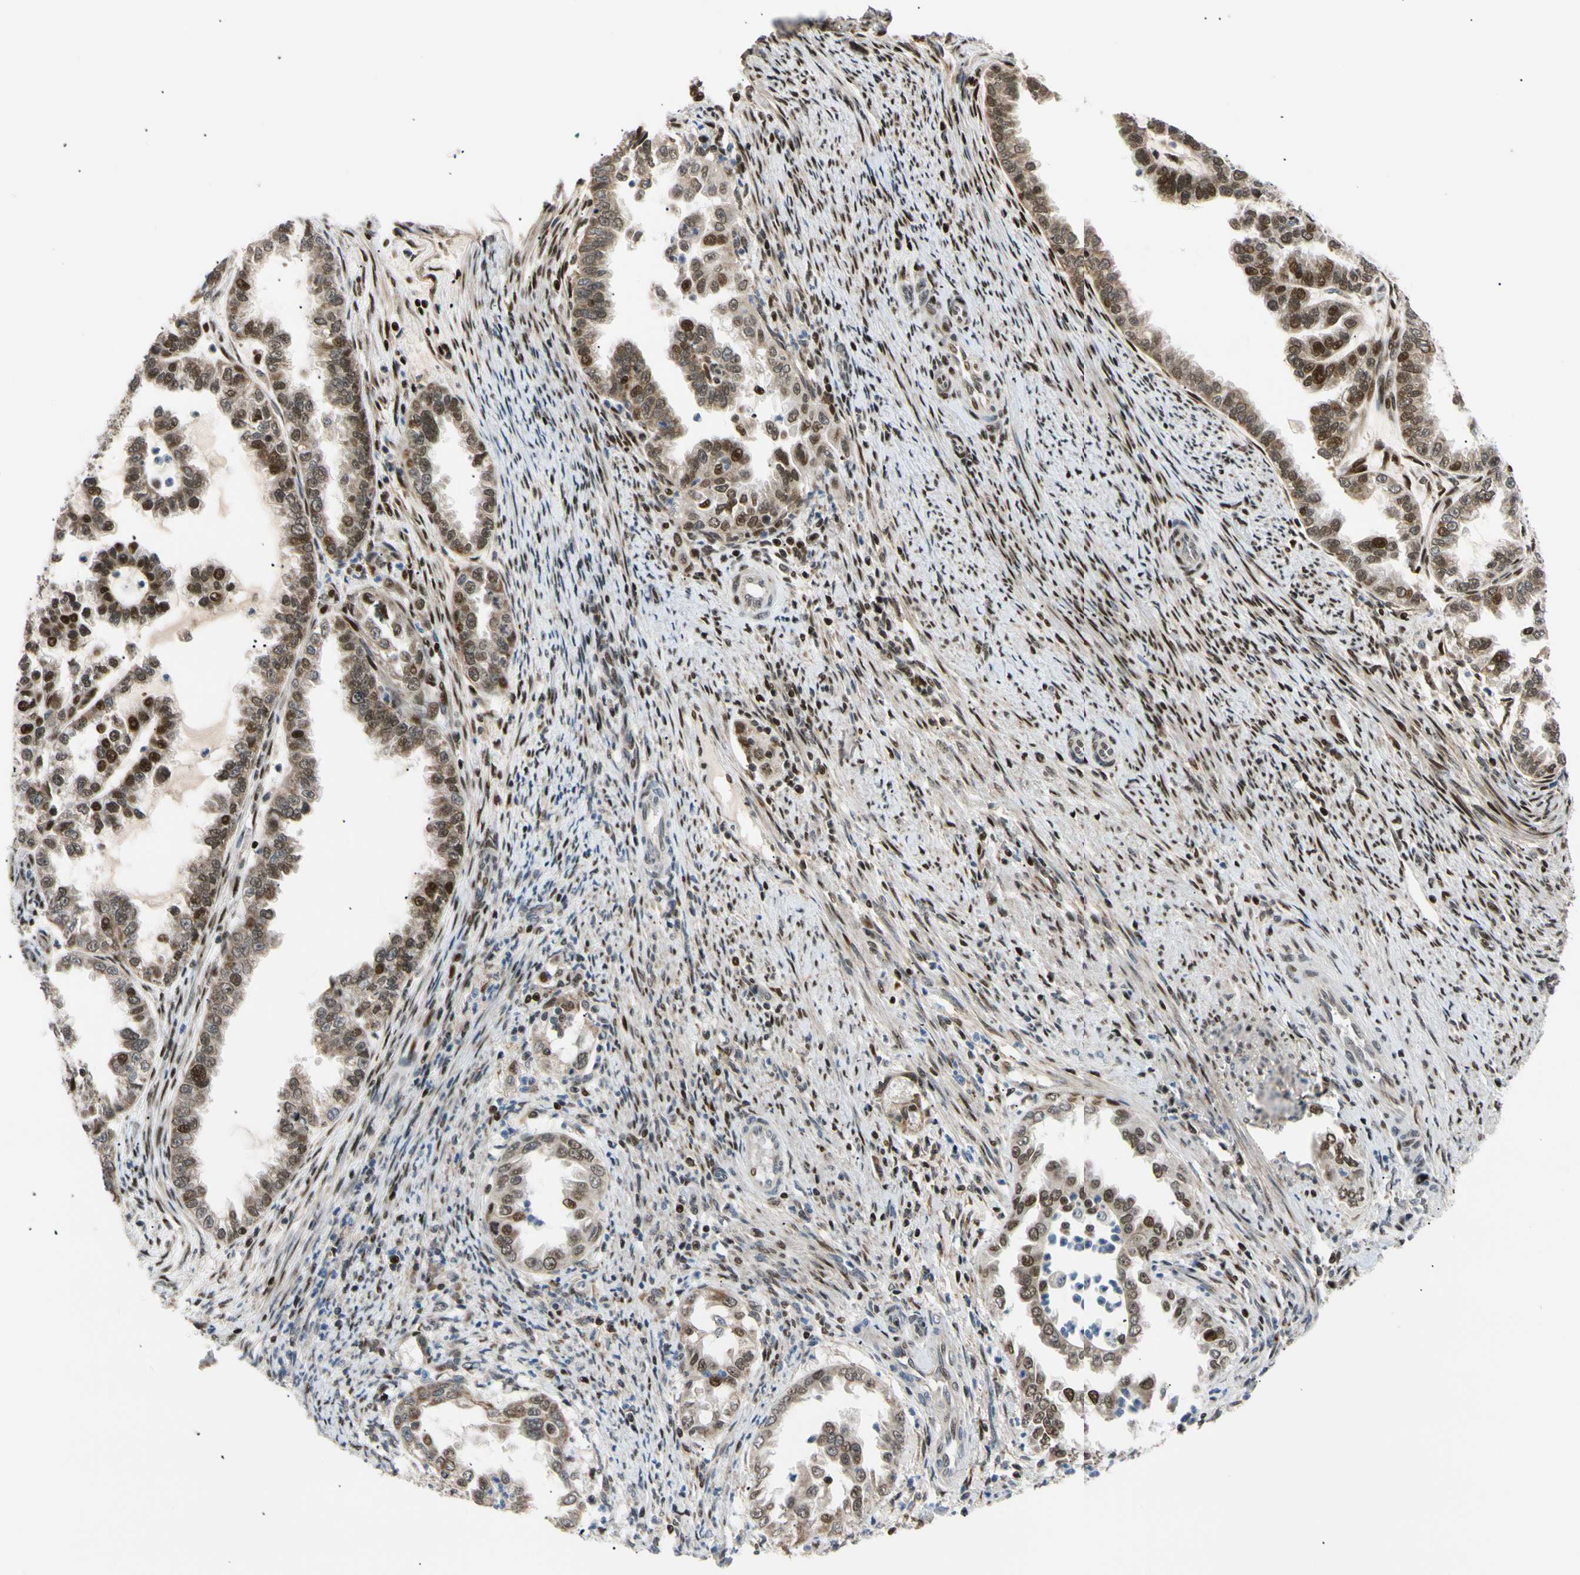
{"staining": {"intensity": "moderate", "quantity": ">75%", "location": "nuclear"}, "tissue": "endometrial cancer", "cell_type": "Tumor cells", "image_type": "cancer", "snomed": [{"axis": "morphology", "description": "Adenocarcinoma, NOS"}, {"axis": "topography", "description": "Endometrium"}], "caption": "Protein staining reveals moderate nuclear positivity in about >75% of tumor cells in adenocarcinoma (endometrial). Using DAB (brown) and hematoxylin (blue) stains, captured at high magnification using brightfield microscopy.", "gene": "E2F1", "patient": {"sex": "female", "age": 85}}